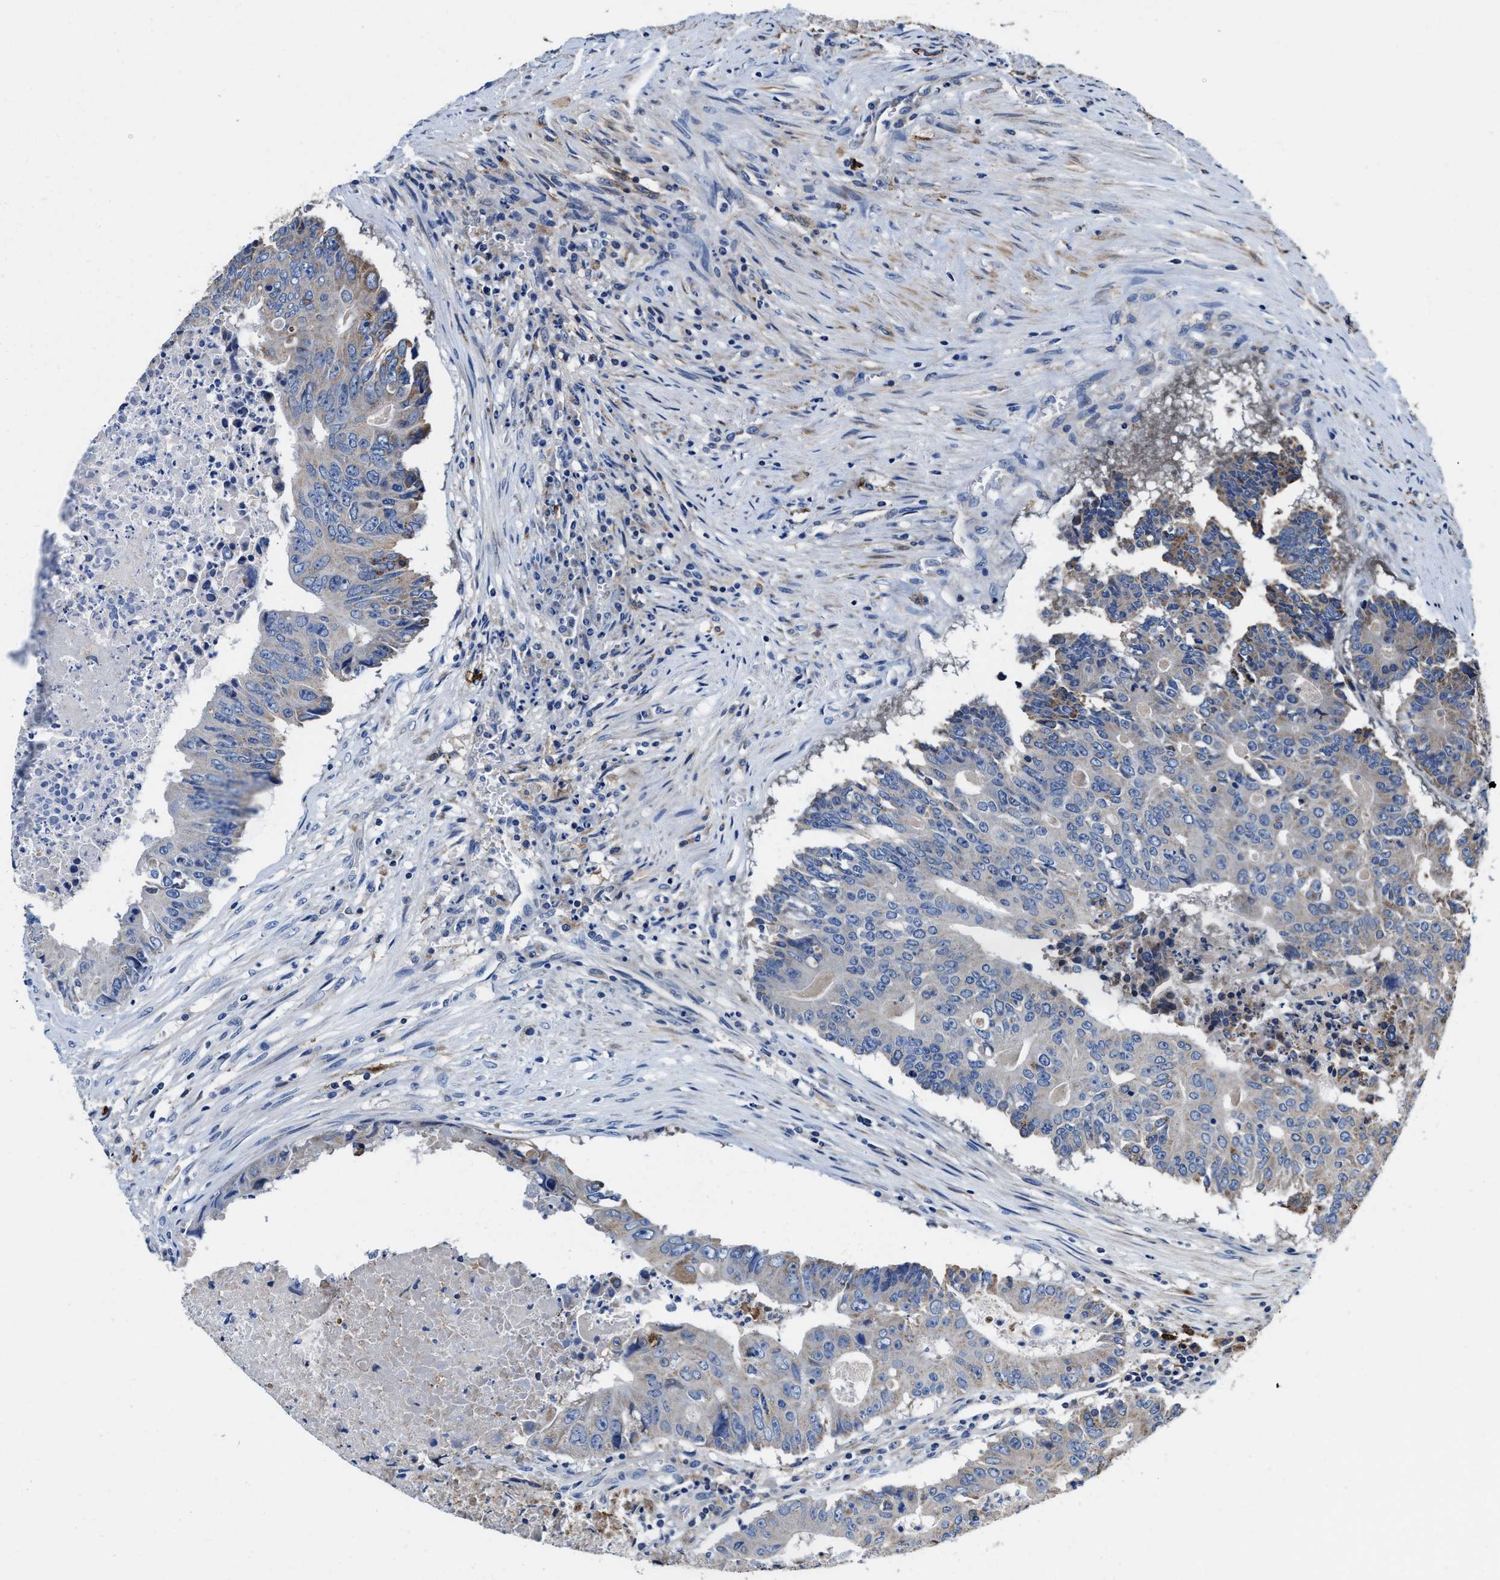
{"staining": {"intensity": "moderate", "quantity": "<25%", "location": "cytoplasmic/membranous"}, "tissue": "colorectal cancer", "cell_type": "Tumor cells", "image_type": "cancer", "snomed": [{"axis": "morphology", "description": "Adenocarcinoma, NOS"}, {"axis": "topography", "description": "Colon"}], "caption": "Human colorectal cancer (adenocarcinoma) stained with a protein marker exhibits moderate staining in tumor cells.", "gene": "TMEM30A", "patient": {"sex": "male", "age": 87}}